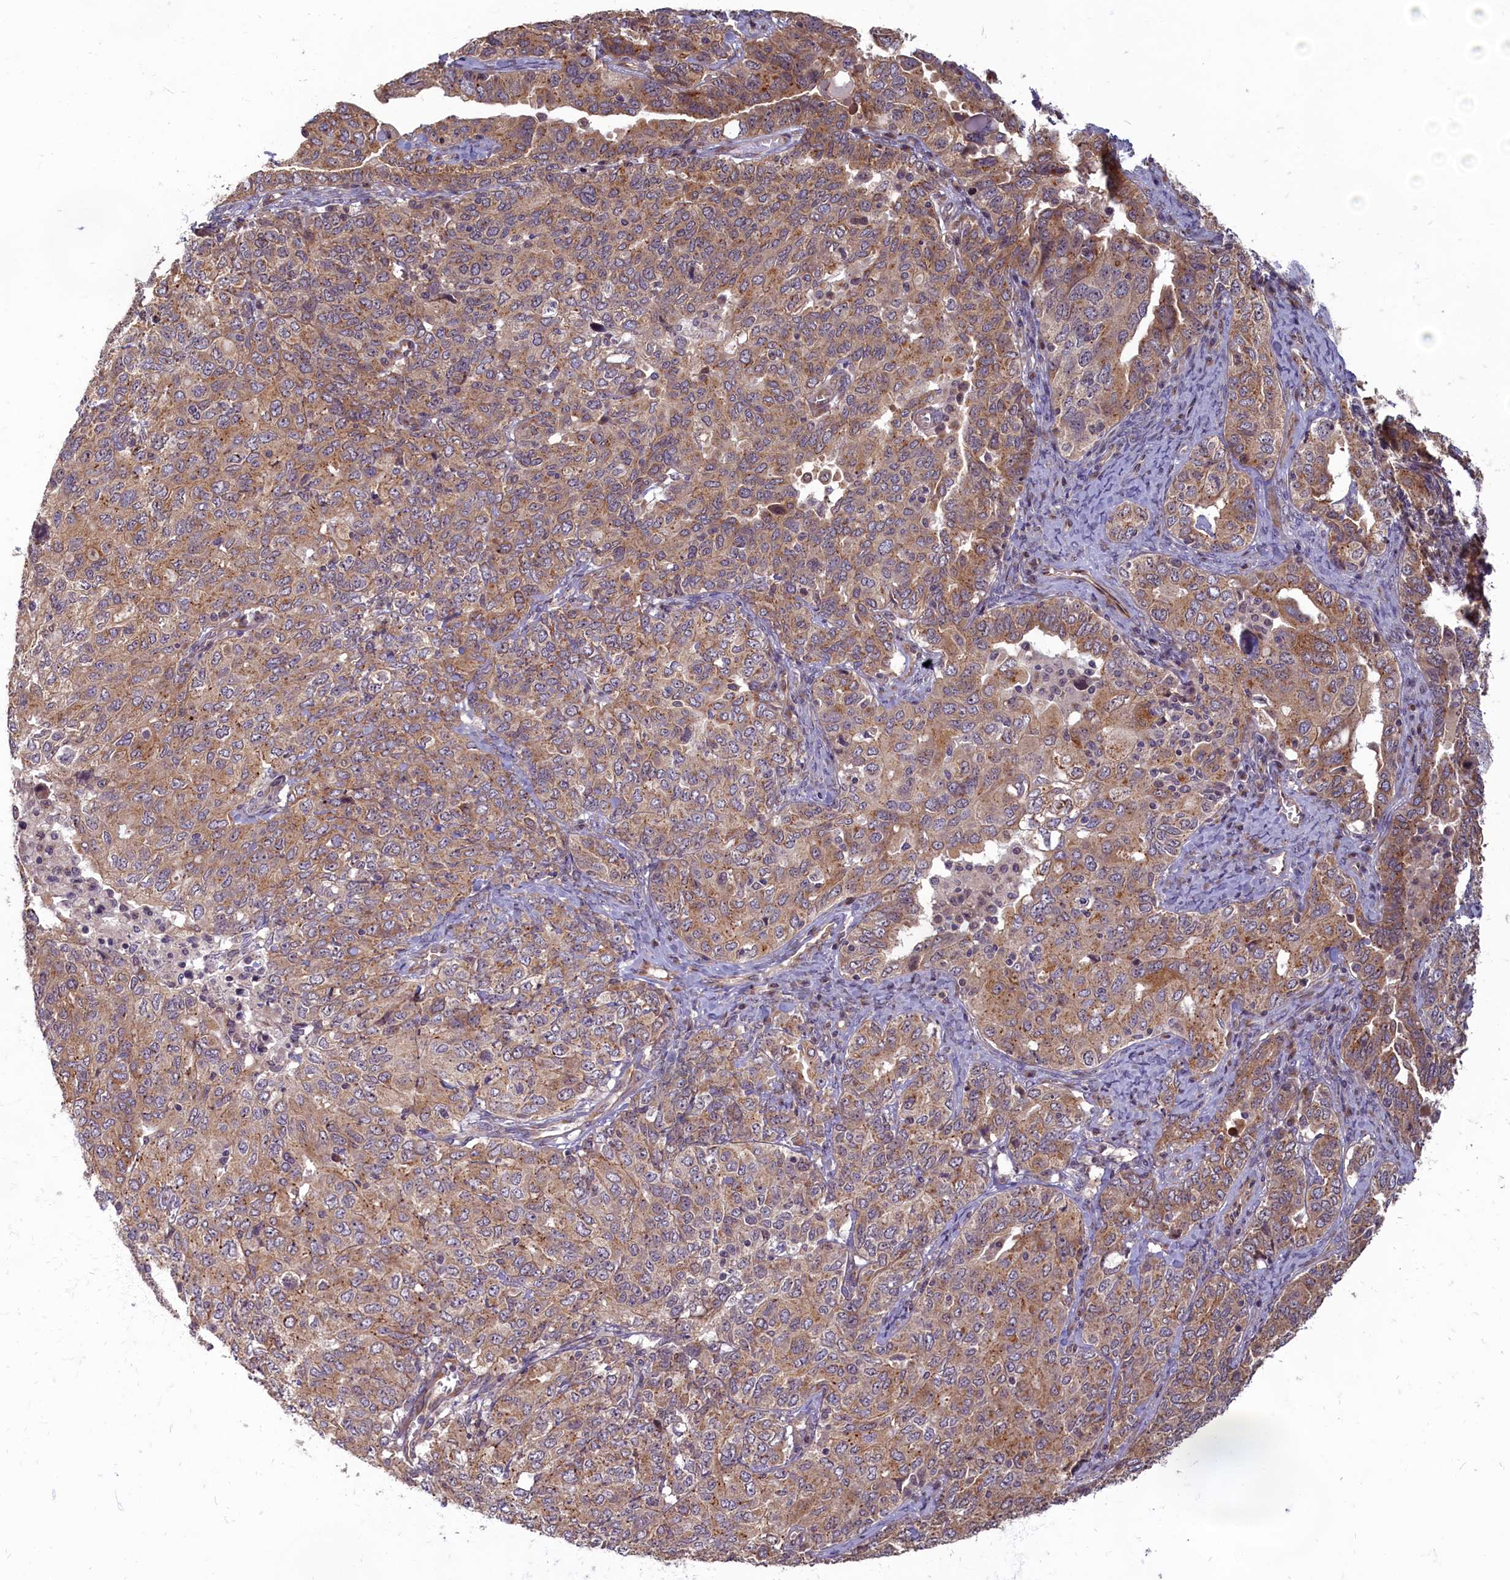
{"staining": {"intensity": "moderate", "quantity": ">75%", "location": "cytoplasmic/membranous"}, "tissue": "ovarian cancer", "cell_type": "Tumor cells", "image_type": "cancer", "snomed": [{"axis": "morphology", "description": "Carcinoma, endometroid"}, {"axis": "topography", "description": "Ovary"}], "caption": "Immunohistochemical staining of human endometroid carcinoma (ovarian) reveals moderate cytoplasmic/membranous protein staining in about >75% of tumor cells.", "gene": "MYCBP", "patient": {"sex": "female", "age": 62}}